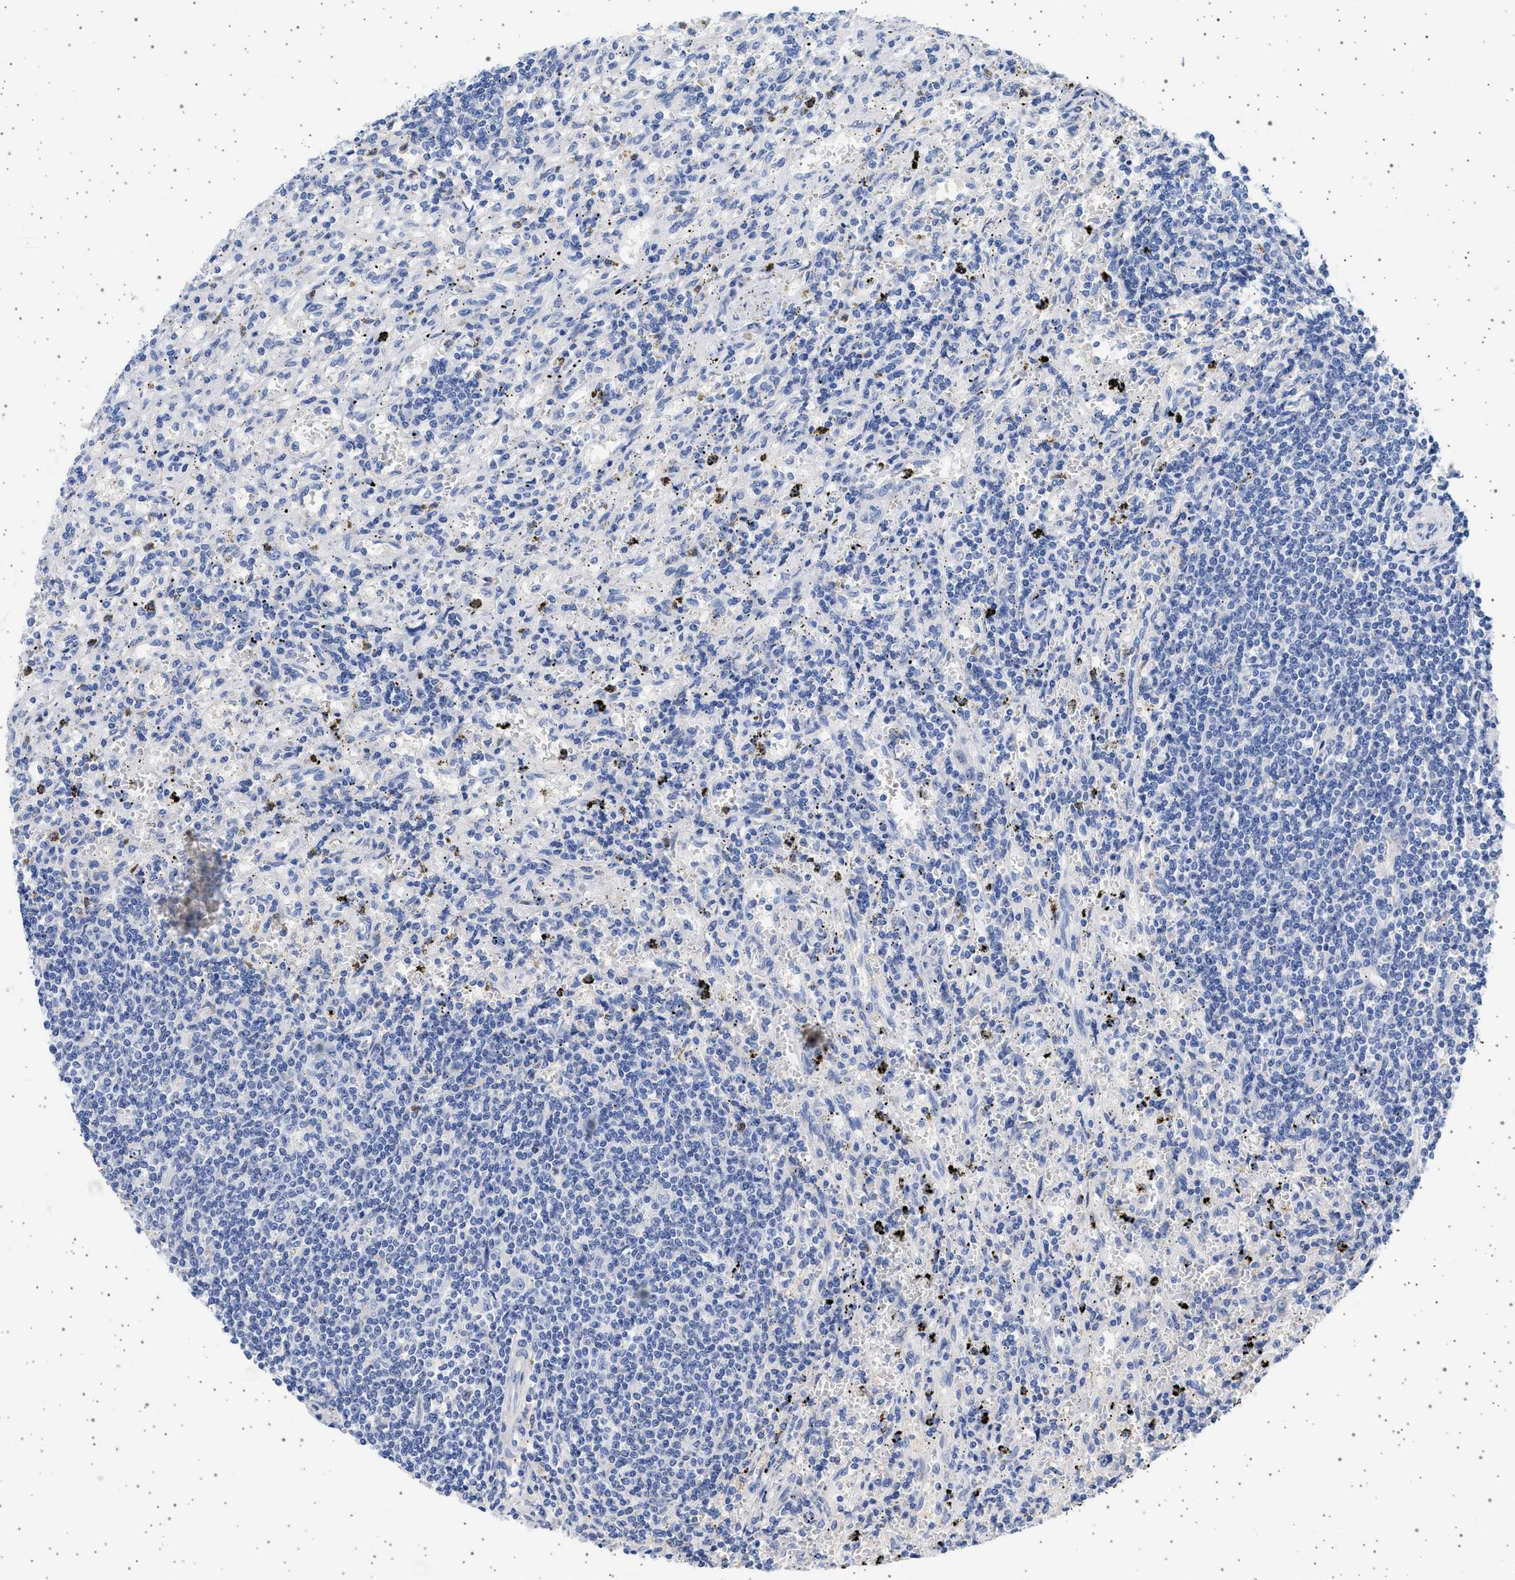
{"staining": {"intensity": "negative", "quantity": "none", "location": "none"}, "tissue": "lymphoma", "cell_type": "Tumor cells", "image_type": "cancer", "snomed": [{"axis": "morphology", "description": "Malignant lymphoma, non-Hodgkin's type, Low grade"}, {"axis": "topography", "description": "Spleen"}], "caption": "Immunohistochemistry micrograph of low-grade malignant lymphoma, non-Hodgkin's type stained for a protein (brown), which displays no expression in tumor cells. (DAB immunohistochemistry (IHC) visualized using brightfield microscopy, high magnification).", "gene": "TRMT10B", "patient": {"sex": "male", "age": 76}}